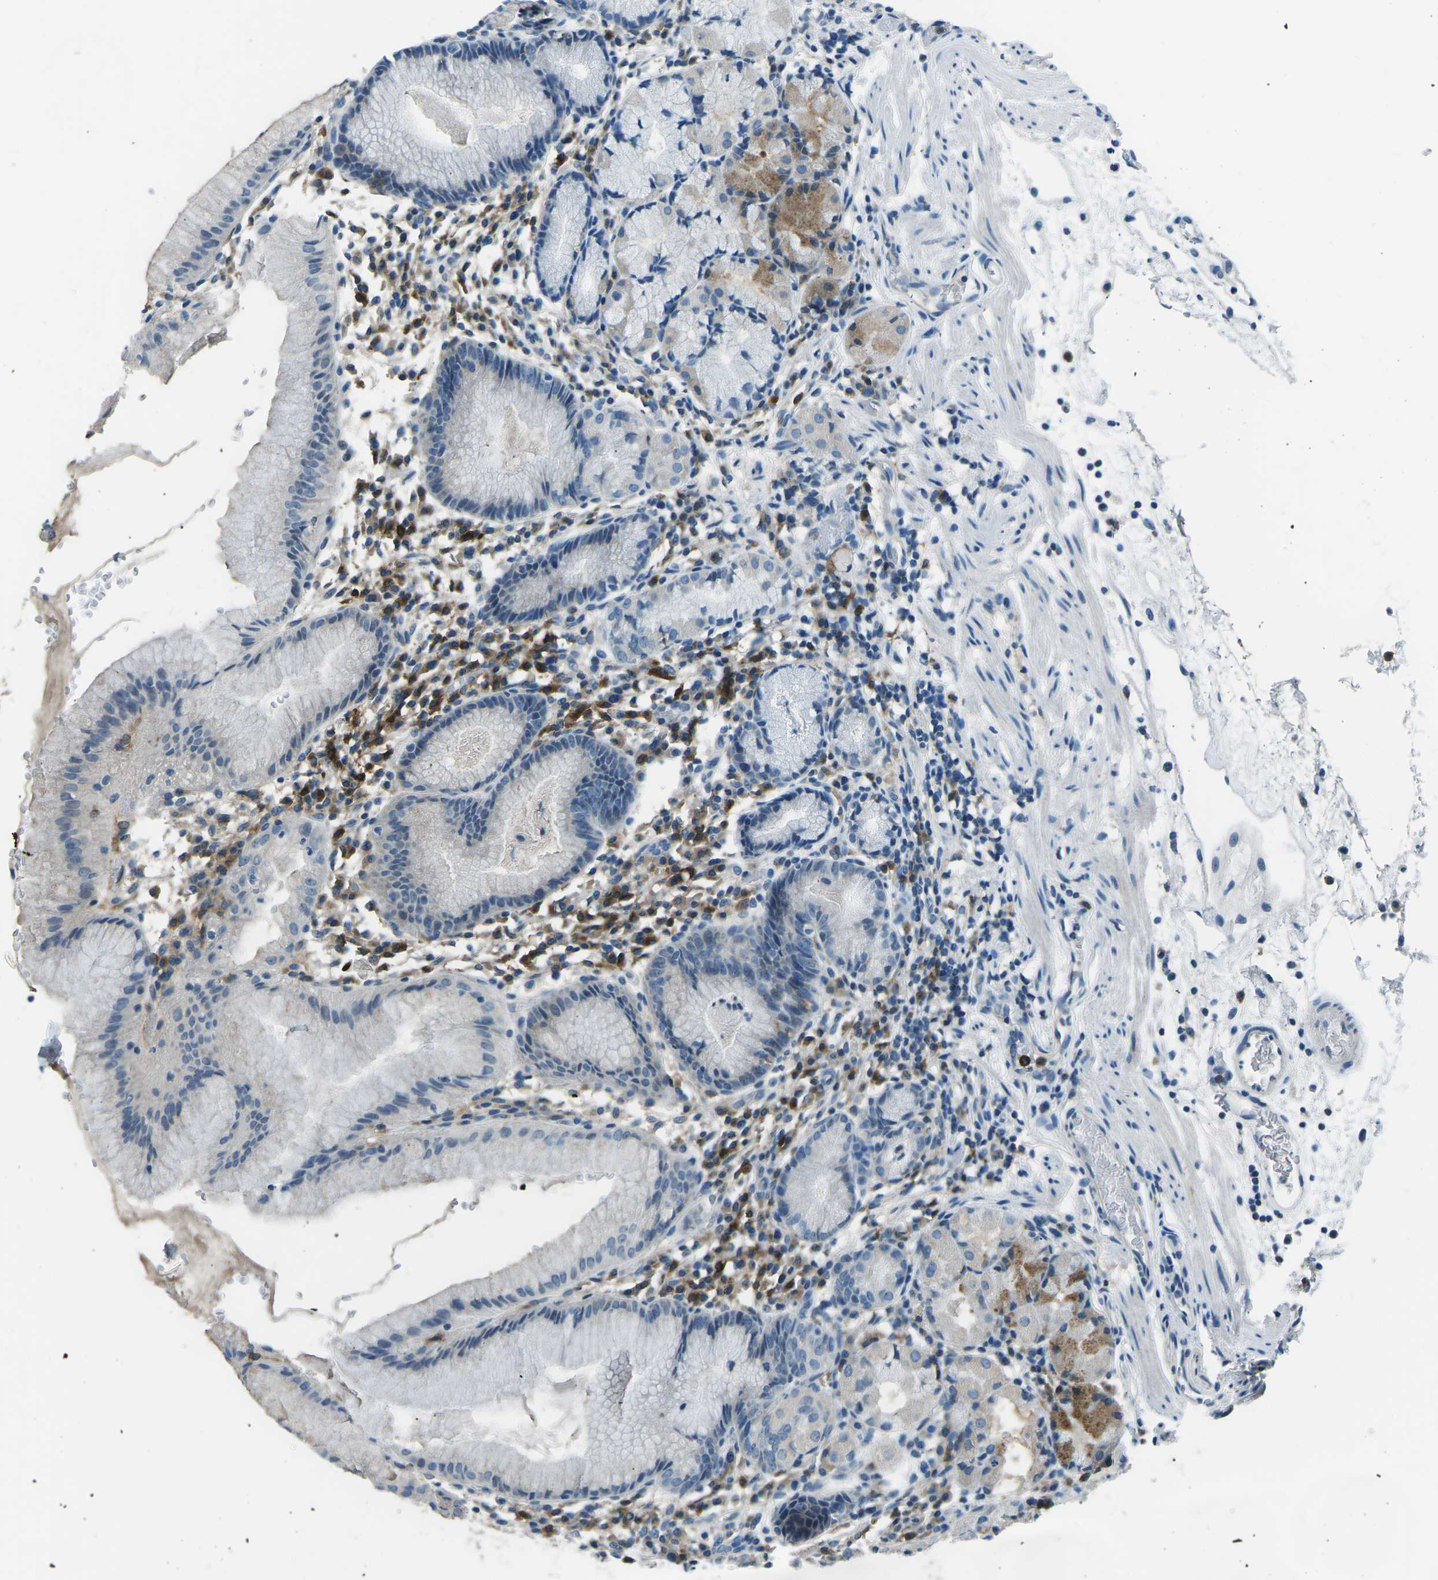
{"staining": {"intensity": "moderate", "quantity": "<25%", "location": "cytoplasmic/membranous"}, "tissue": "stomach", "cell_type": "Glandular cells", "image_type": "normal", "snomed": [{"axis": "morphology", "description": "Normal tissue, NOS"}, {"axis": "topography", "description": "Stomach"}, {"axis": "topography", "description": "Stomach, lower"}], "caption": "Moderate cytoplasmic/membranous expression for a protein is present in approximately <25% of glandular cells of unremarkable stomach using IHC.", "gene": "CD1D", "patient": {"sex": "female", "age": 75}}